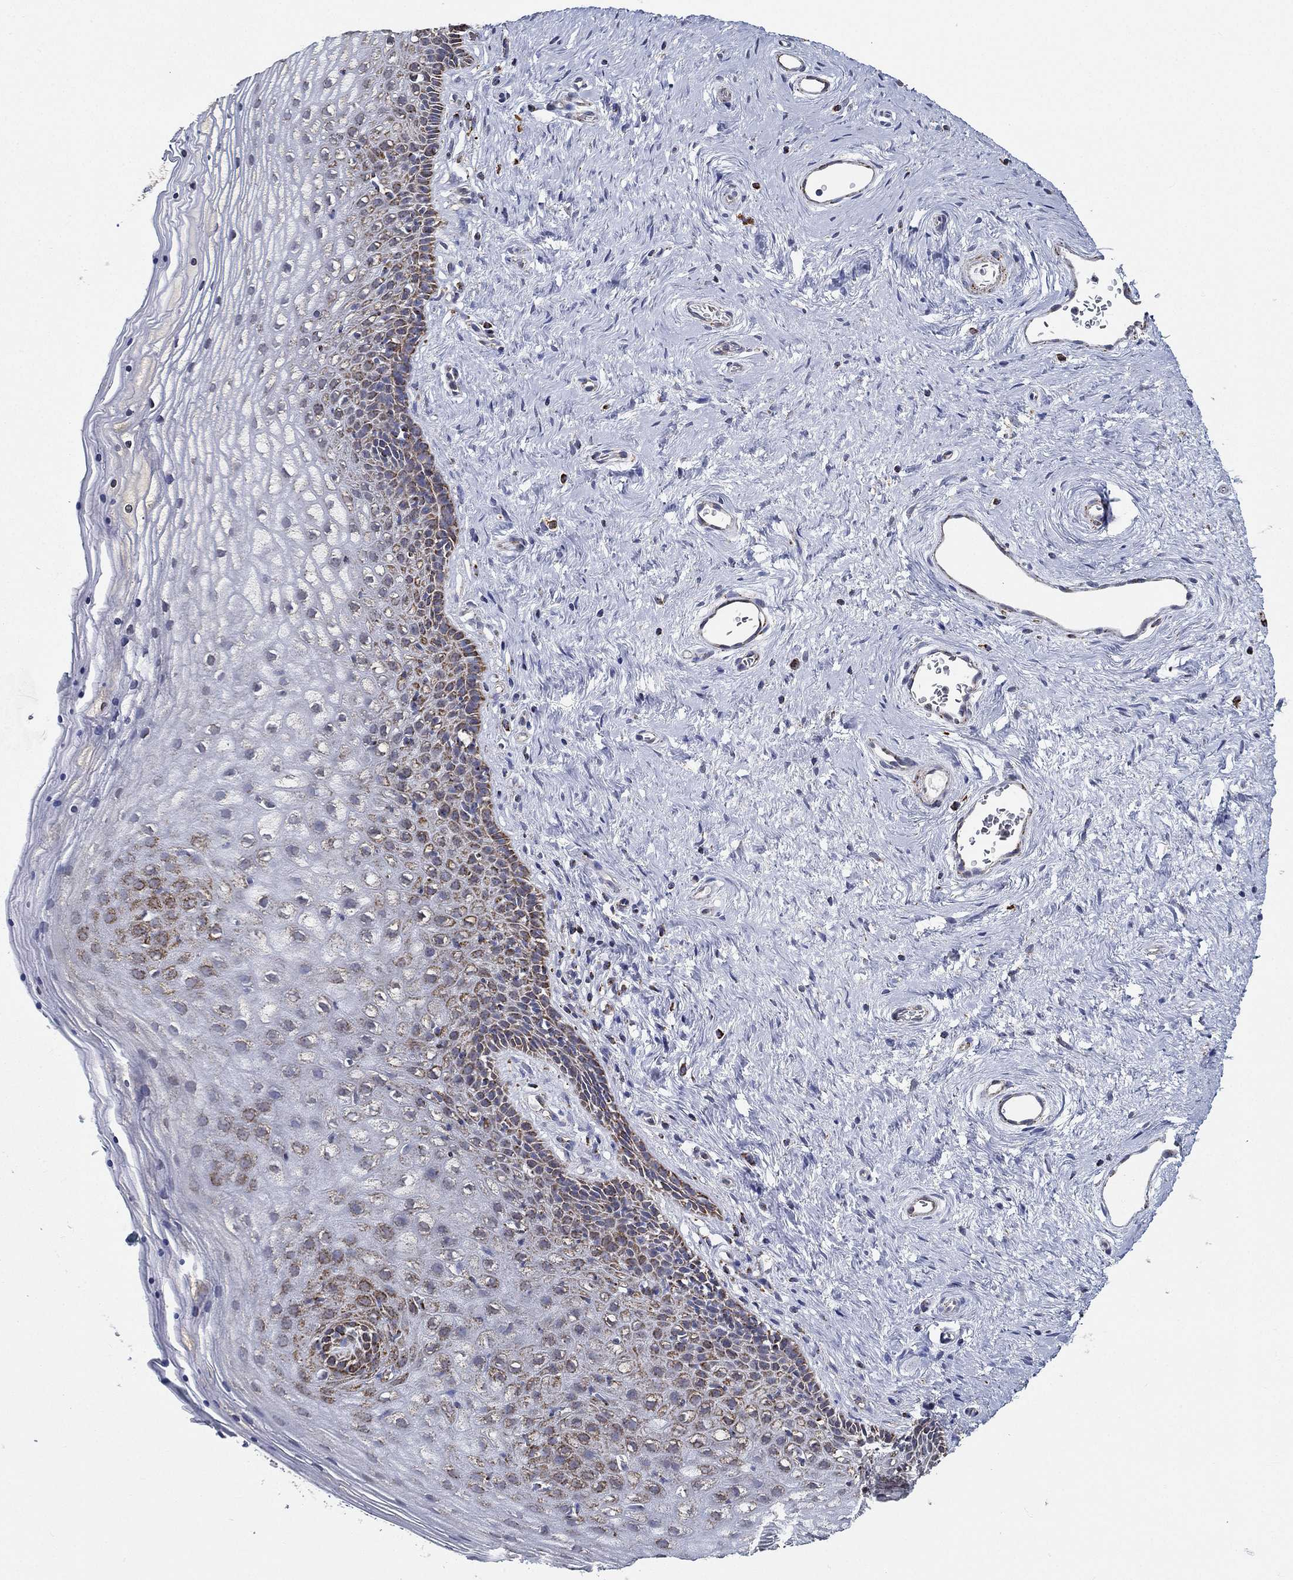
{"staining": {"intensity": "strong", "quantity": "<25%", "location": "cytoplasmic/membranous"}, "tissue": "vagina", "cell_type": "Squamous epithelial cells", "image_type": "normal", "snomed": [{"axis": "morphology", "description": "Normal tissue, NOS"}, {"axis": "topography", "description": "Vagina"}], "caption": "Vagina stained with a brown dye exhibits strong cytoplasmic/membranous positive staining in approximately <25% of squamous epithelial cells.", "gene": "NDUFAB1", "patient": {"sex": "female", "age": 45}}